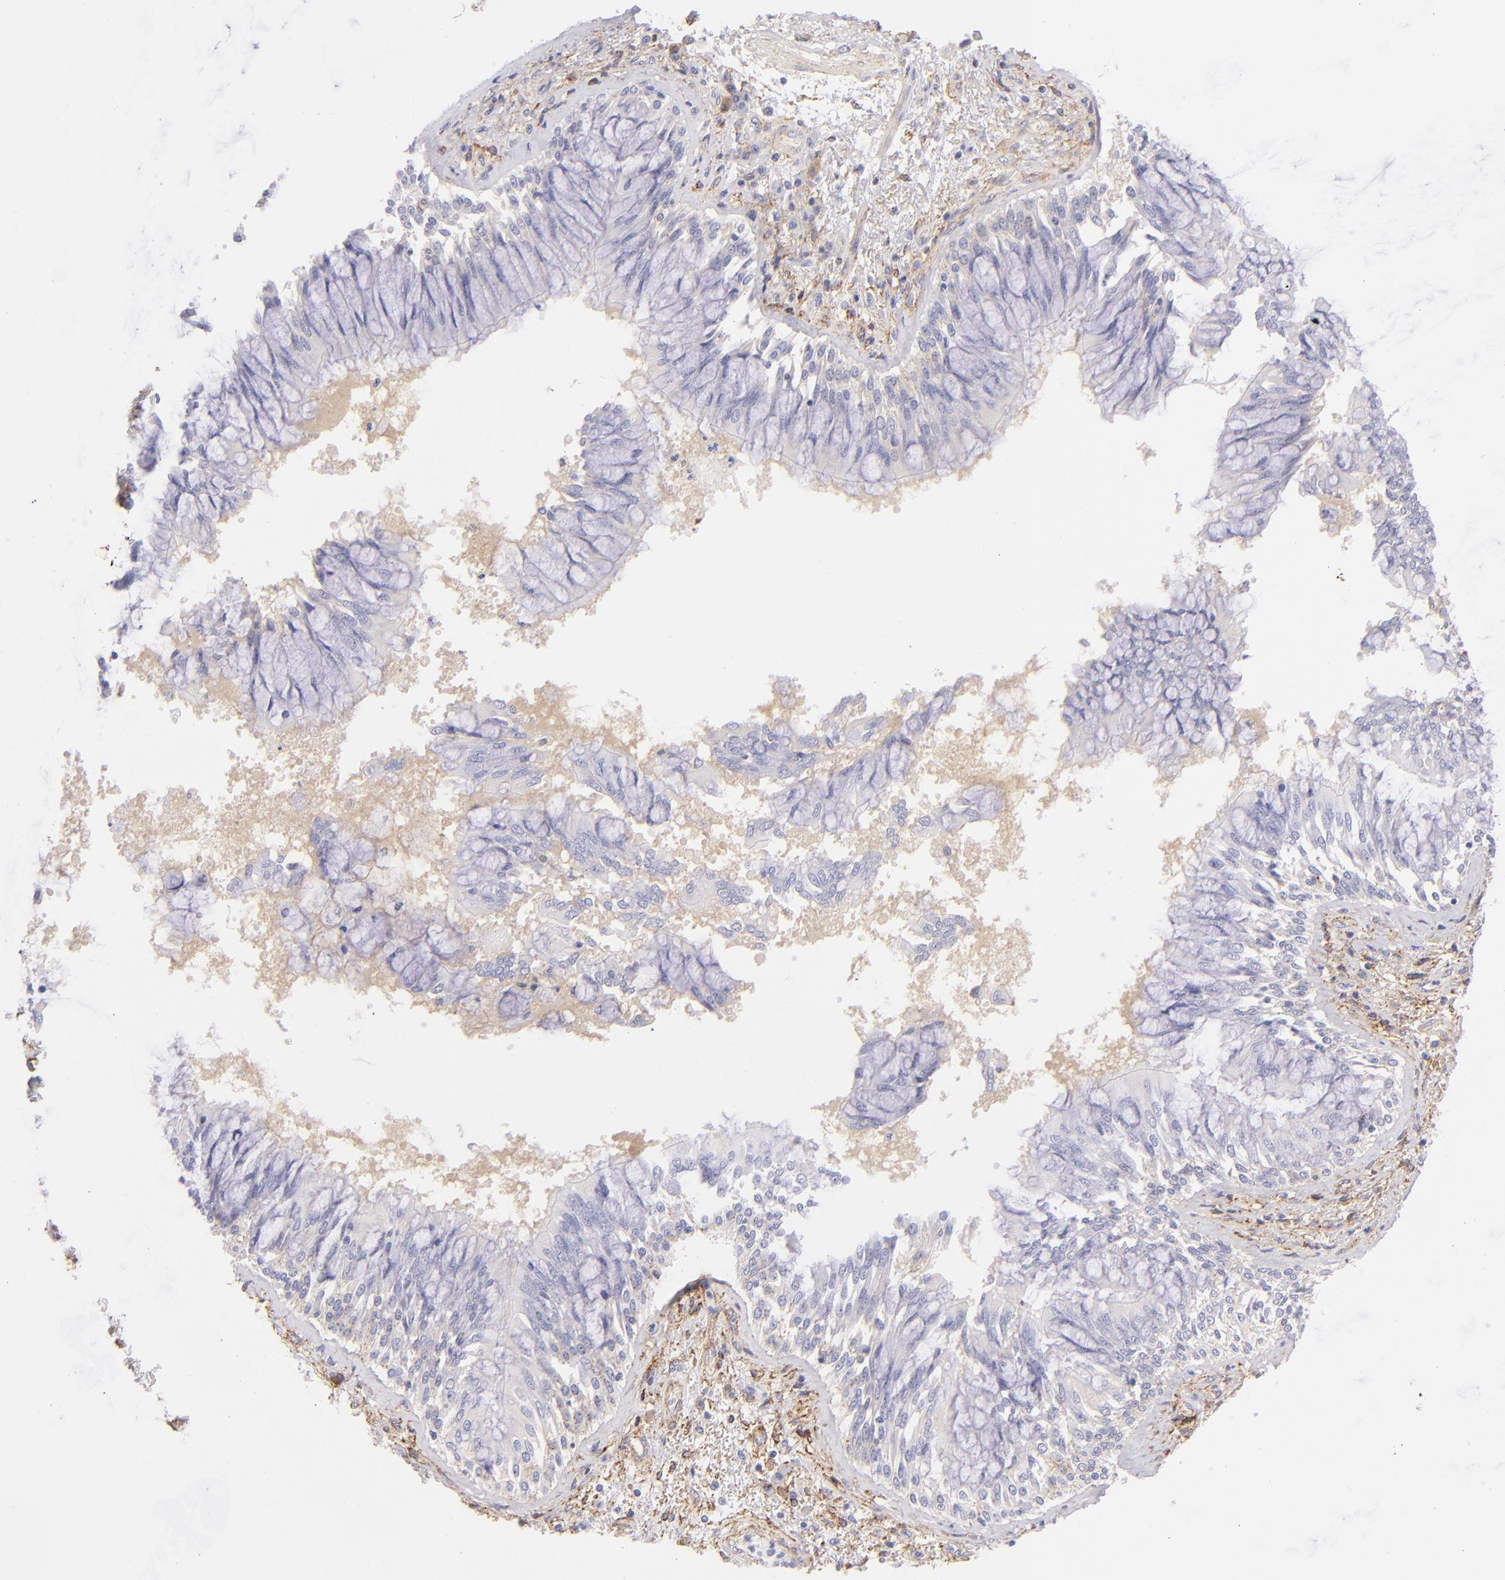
{"staining": {"intensity": "negative", "quantity": "none", "location": "none"}, "tissue": "bronchus", "cell_type": "Respiratory epithelial cells", "image_type": "normal", "snomed": [{"axis": "morphology", "description": "Normal tissue, NOS"}, {"axis": "topography", "description": "Cartilage tissue"}, {"axis": "topography", "description": "Bronchus"}, {"axis": "topography", "description": "Lung"}, {"axis": "topography", "description": "Peripheral nerve tissue"}], "caption": "A high-resolution histopathology image shows IHC staining of benign bronchus, which exhibits no significant staining in respiratory epithelial cells. (DAB (3,3'-diaminobenzidine) immunohistochemistry visualized using brightfield microscopy, high magnification).", "gene": "CD81", "patient": {"sex": "female", "age": 49}}